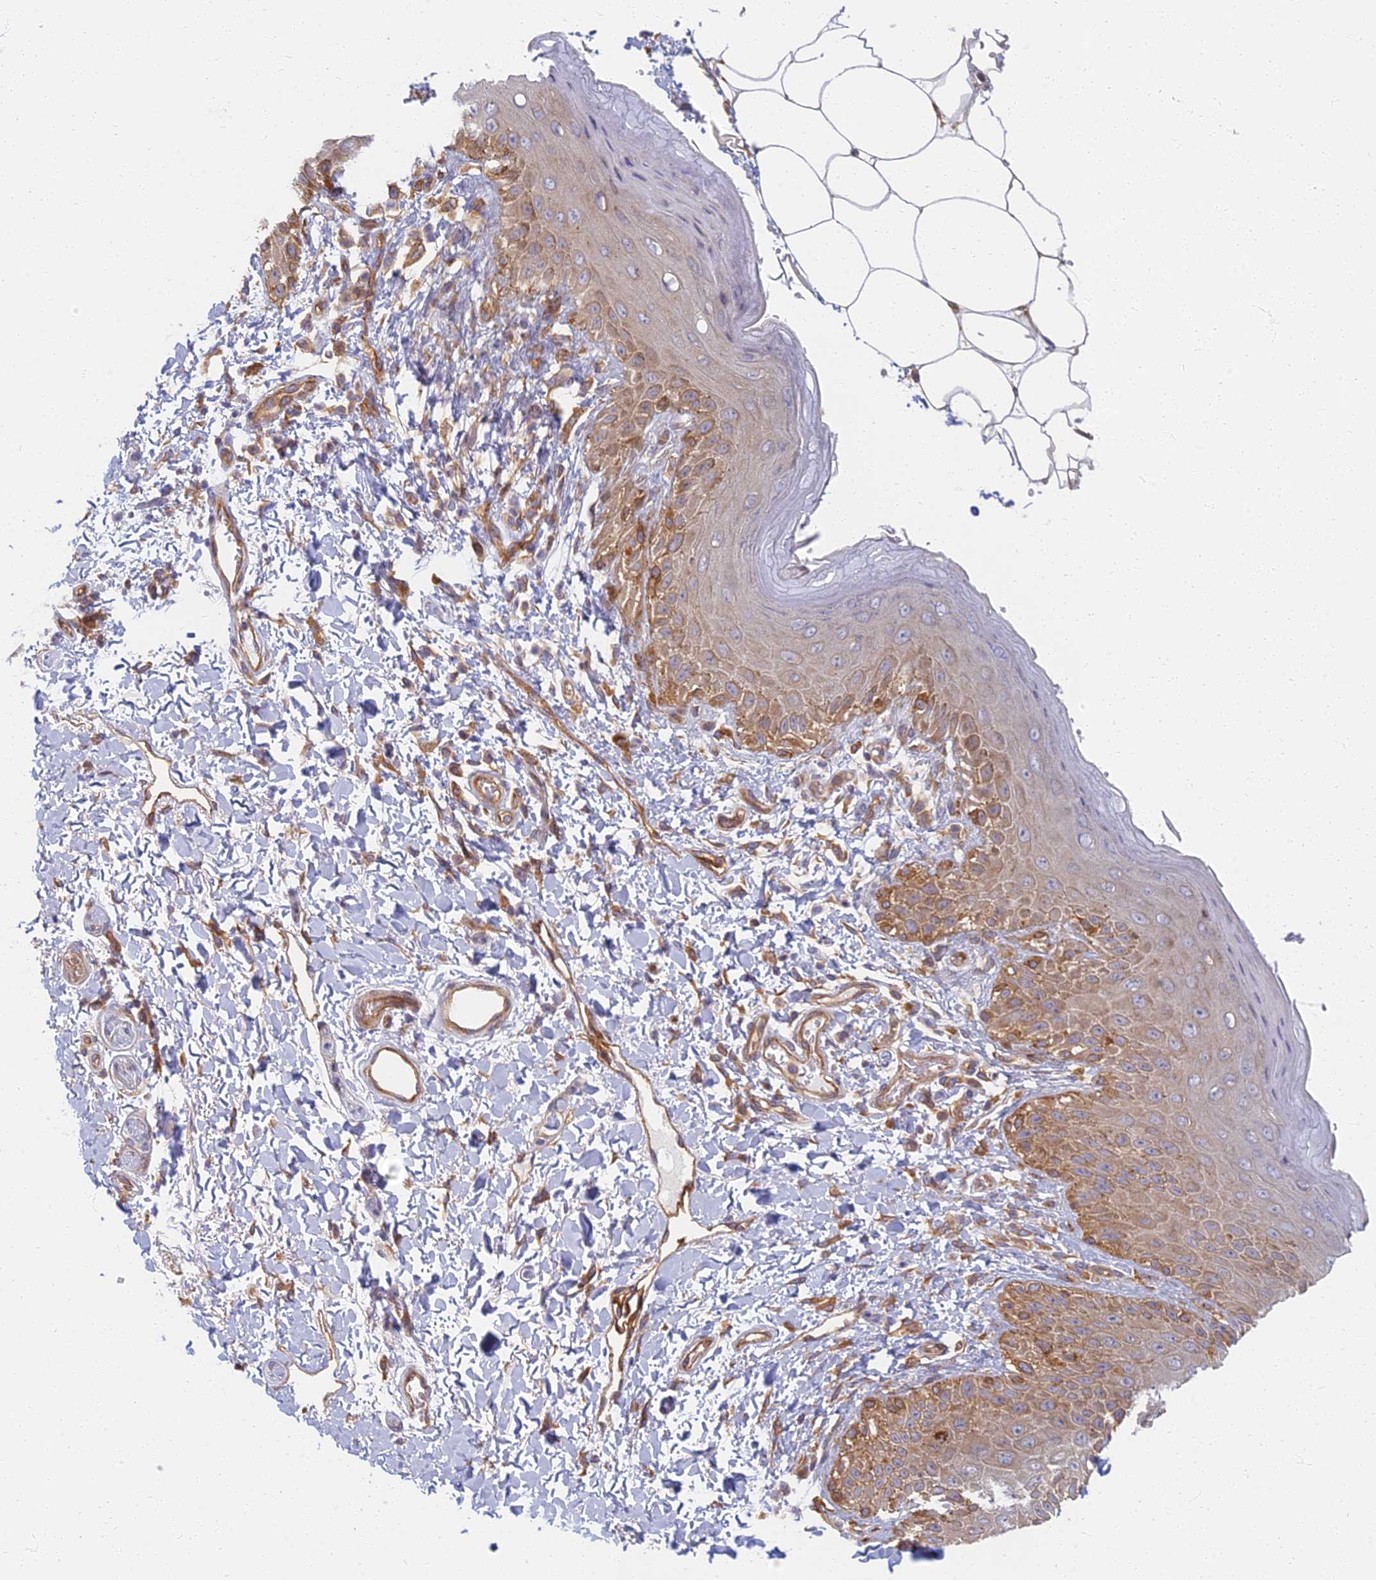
{"staining": {"intensity": "moderate", "quantity": ">75%", "location": "cytoplasmic/membranous"}, "tissue": "skin", "cell_type": "Epidermal cells", "image_type": "normal", "snomed": [{"axis": "morphology", "description": "Normal tissue, NOS"}, {"axis": "topography", "description": "Anal"}], "caption": "Protein expression analysis of normal skin displays moderate cytoplasmic/membranous staining in about >75% of epidermal cells.", "gene": "RBSN", "patient": {"sex": "male", "age": 44}}